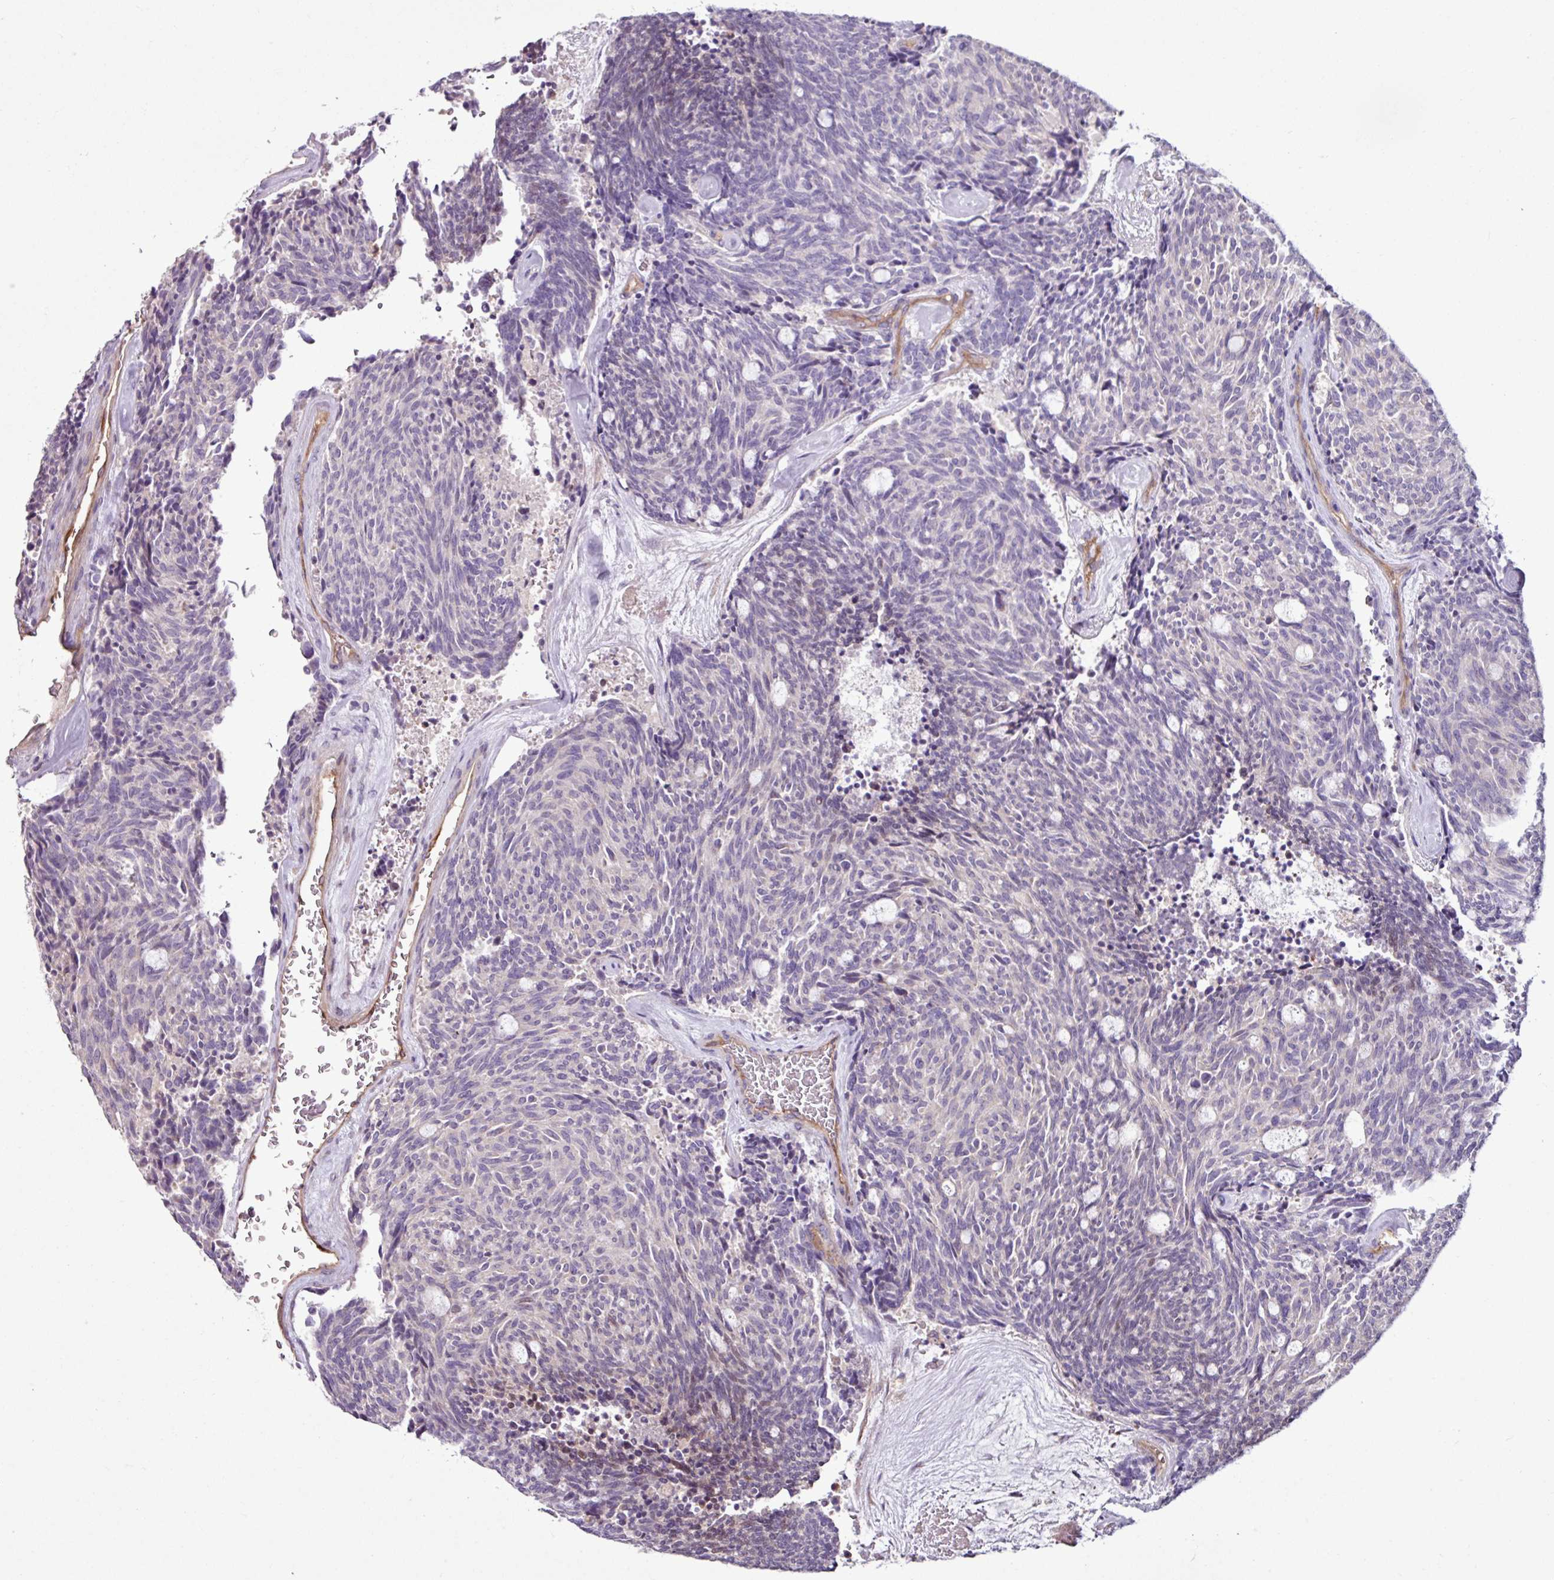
{"staining": {"intensity": "negative", "quantity": "none", "location": "none"}, "tissue": "carcinoid", "cell_type": "Tumor cells", "image_type": "cancer", "snomed": [{"axis": "morphology", "description": "Carcinoid, malignant, NOS"}, {"axis": "topography", "description": "Pancreas"}], "caption": "Immunohistochemistry histopathology image of neoplastic tissue: human carcinoid stained with DAB displays no significant protein positivity in tumor cells.", "gene": "ZNF106", "patient": {"sex": "female", "age": 54}}